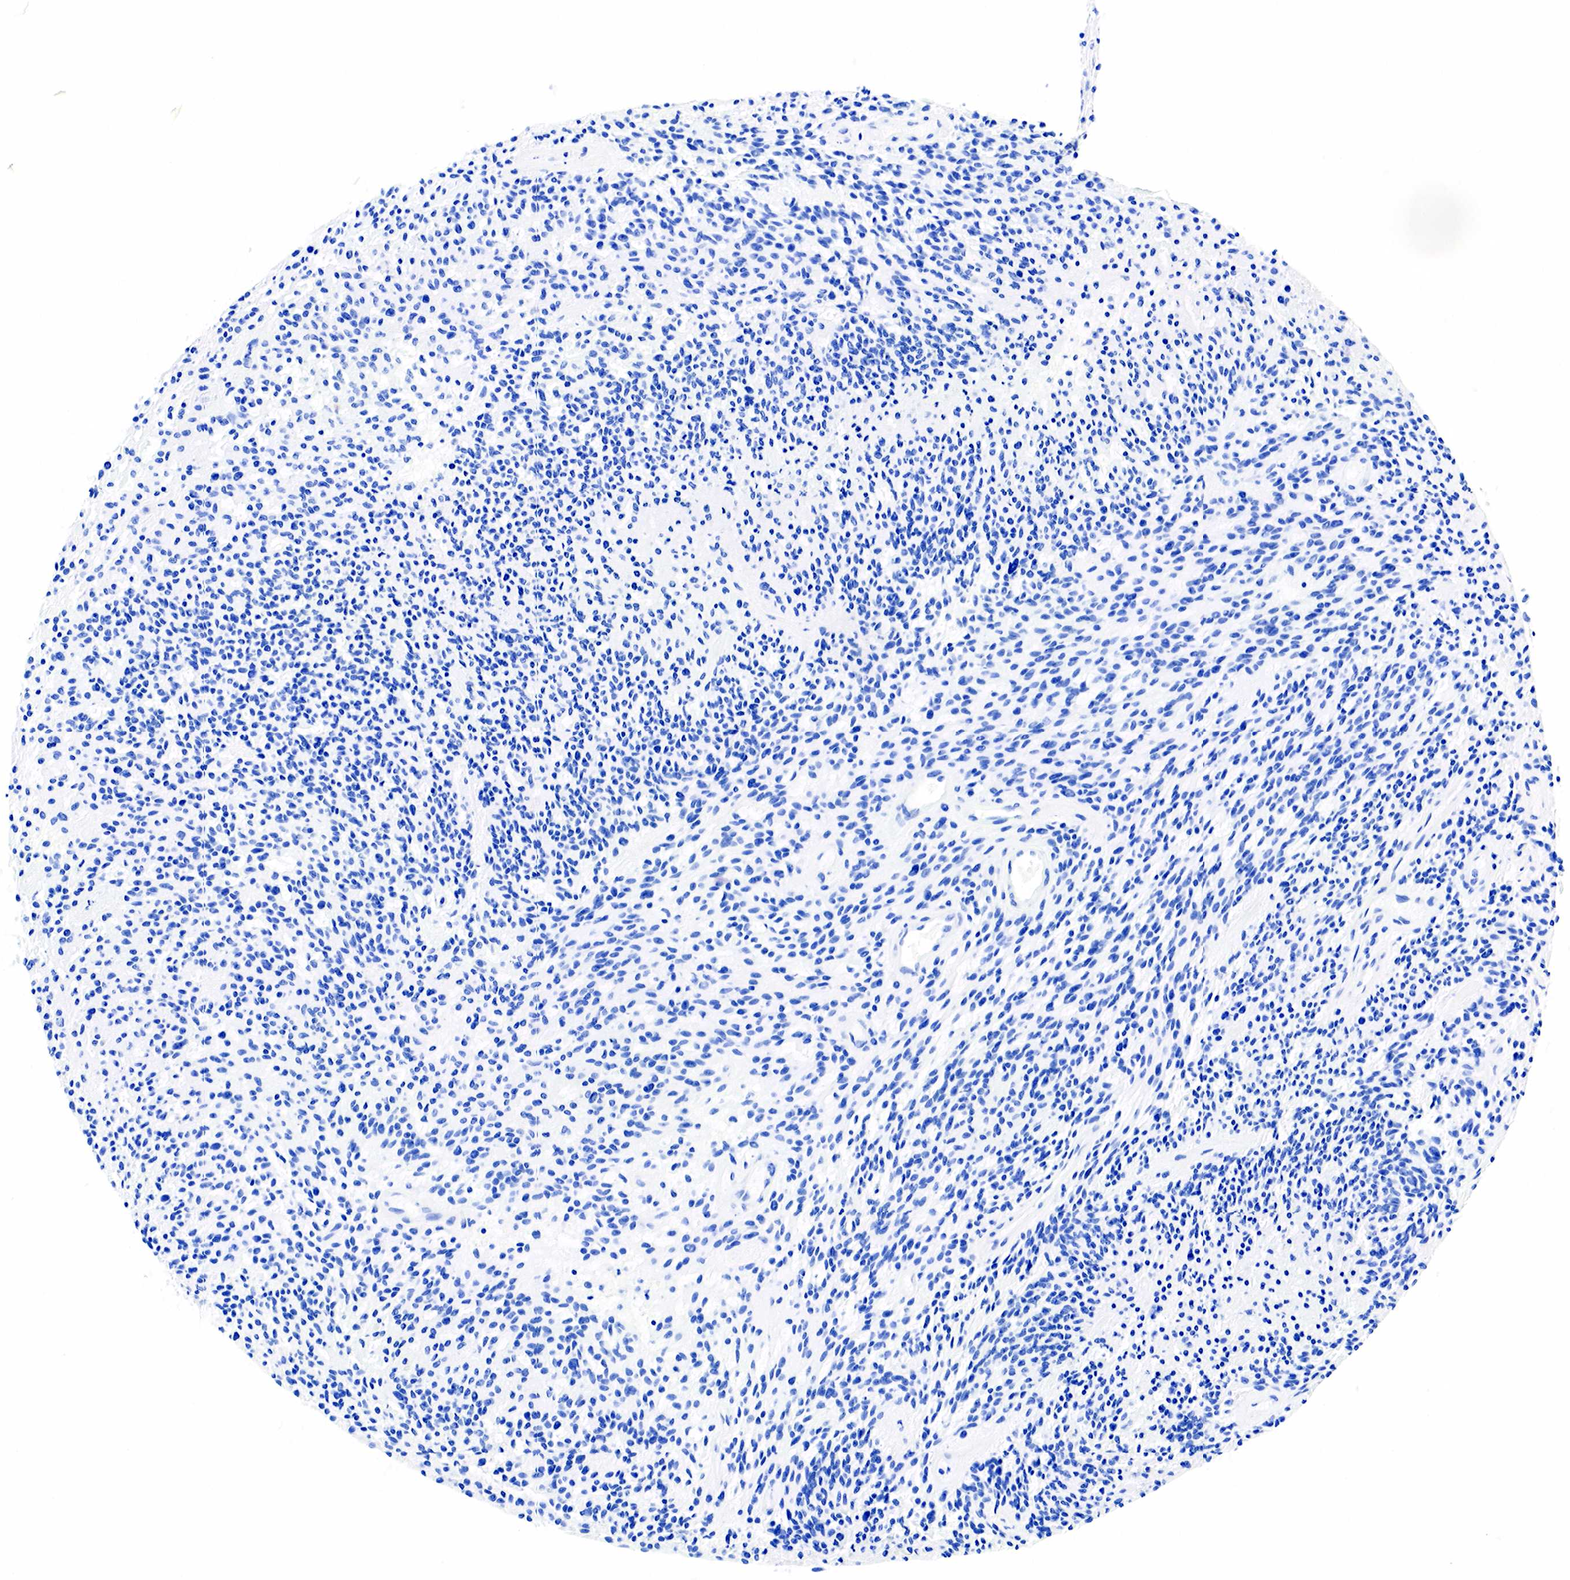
{"staining": {"intensity": "negative", "quantity": "none", "location": "none"}, "tissue": "glioma", "cell_type": "Tumor cells", "image_type": "cancer", "snomed": [{"axis": "morphology", "description": "Glioma, malignant, High grade"}, {"axis": "topography", "description": "Brain"}], "caption": "High power microscopy micrograph of an IHC photomicrograph of glioma, revealing no significant expression in tumor cells.", "gene": "ESR1", "patient": {"sex": "female", "age": 13}}